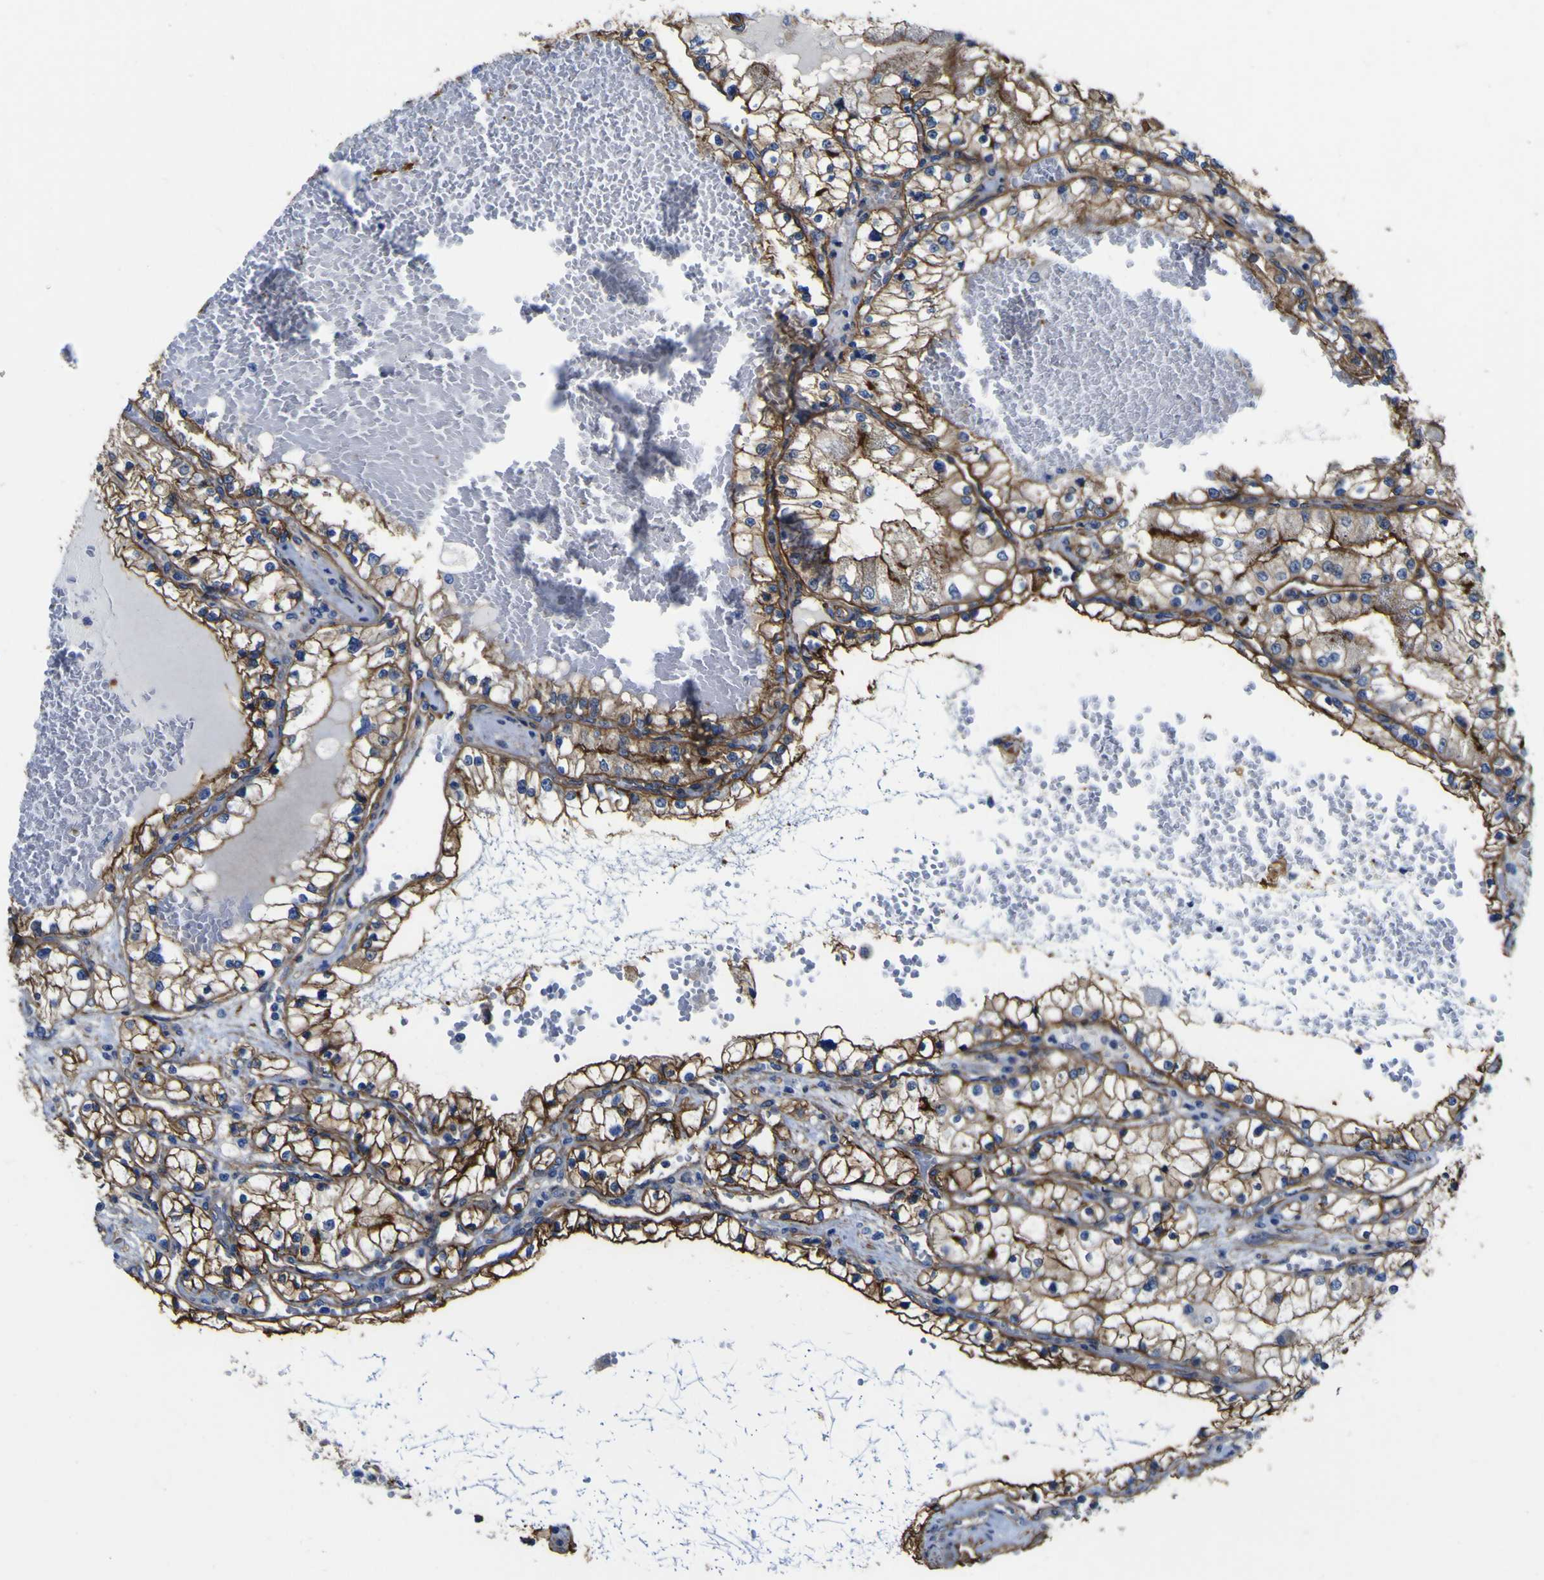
{"staining": {"intensity": "moderate", "quantity": ">75%", "location": "cytoplasmic/membranous"}, "tissue": "renal cancer", "cell_type": "Tumor cells", "image_type": "cancer", "snomed": [{"axis": "morphology", "description": "Adenocarcinoma, NOS"}, {"axis": "topography", "description": "Kidney"}], "caption": "There is medium levels of moderate cytoplasmic/membranous staining in tumor cells of renal cancer (adenocarcinoma), as demonstrated by immunohistochemical staining (brown color).", "gene": "CD151", "patient": {"sex": "male", "age": 68}}